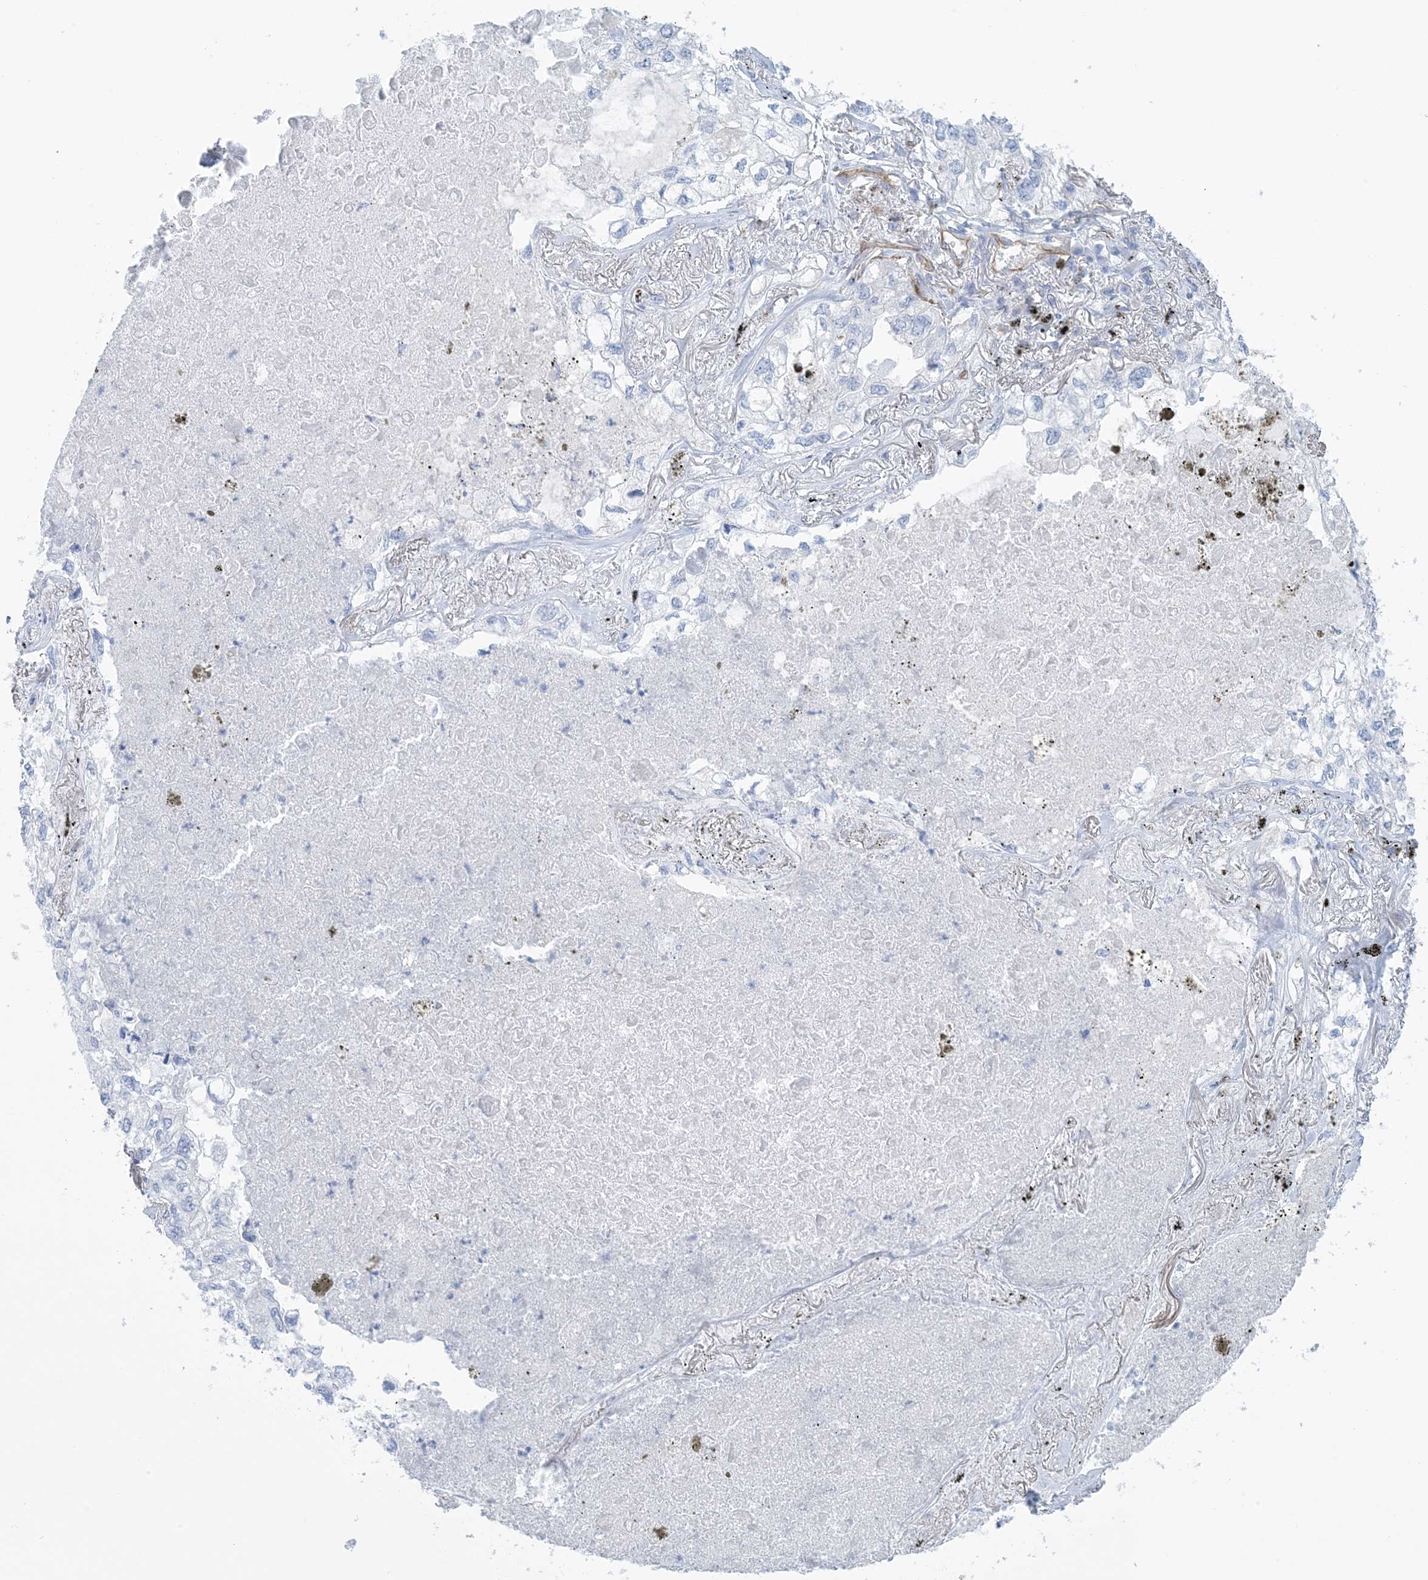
{"staining": {"intensity": "negative", "quantity": "none", "location": "none"}, "tissue": "lung cancer", "cell_type": "Tumor cells", "image_type": "cancer", "snomed": [{"axis": "morphology", "description": "Adenocarcinoma, NOS"}, {"axis": "topography", "description": "Lung"}], "caption": "An IHC micrograph of adenocarcinoma (lung) is shown. There is no staining in tumor cells of adenocarcinoma (lung).", "gene": "SHANK1", "patient": {"sex": "male", "age": 65}}